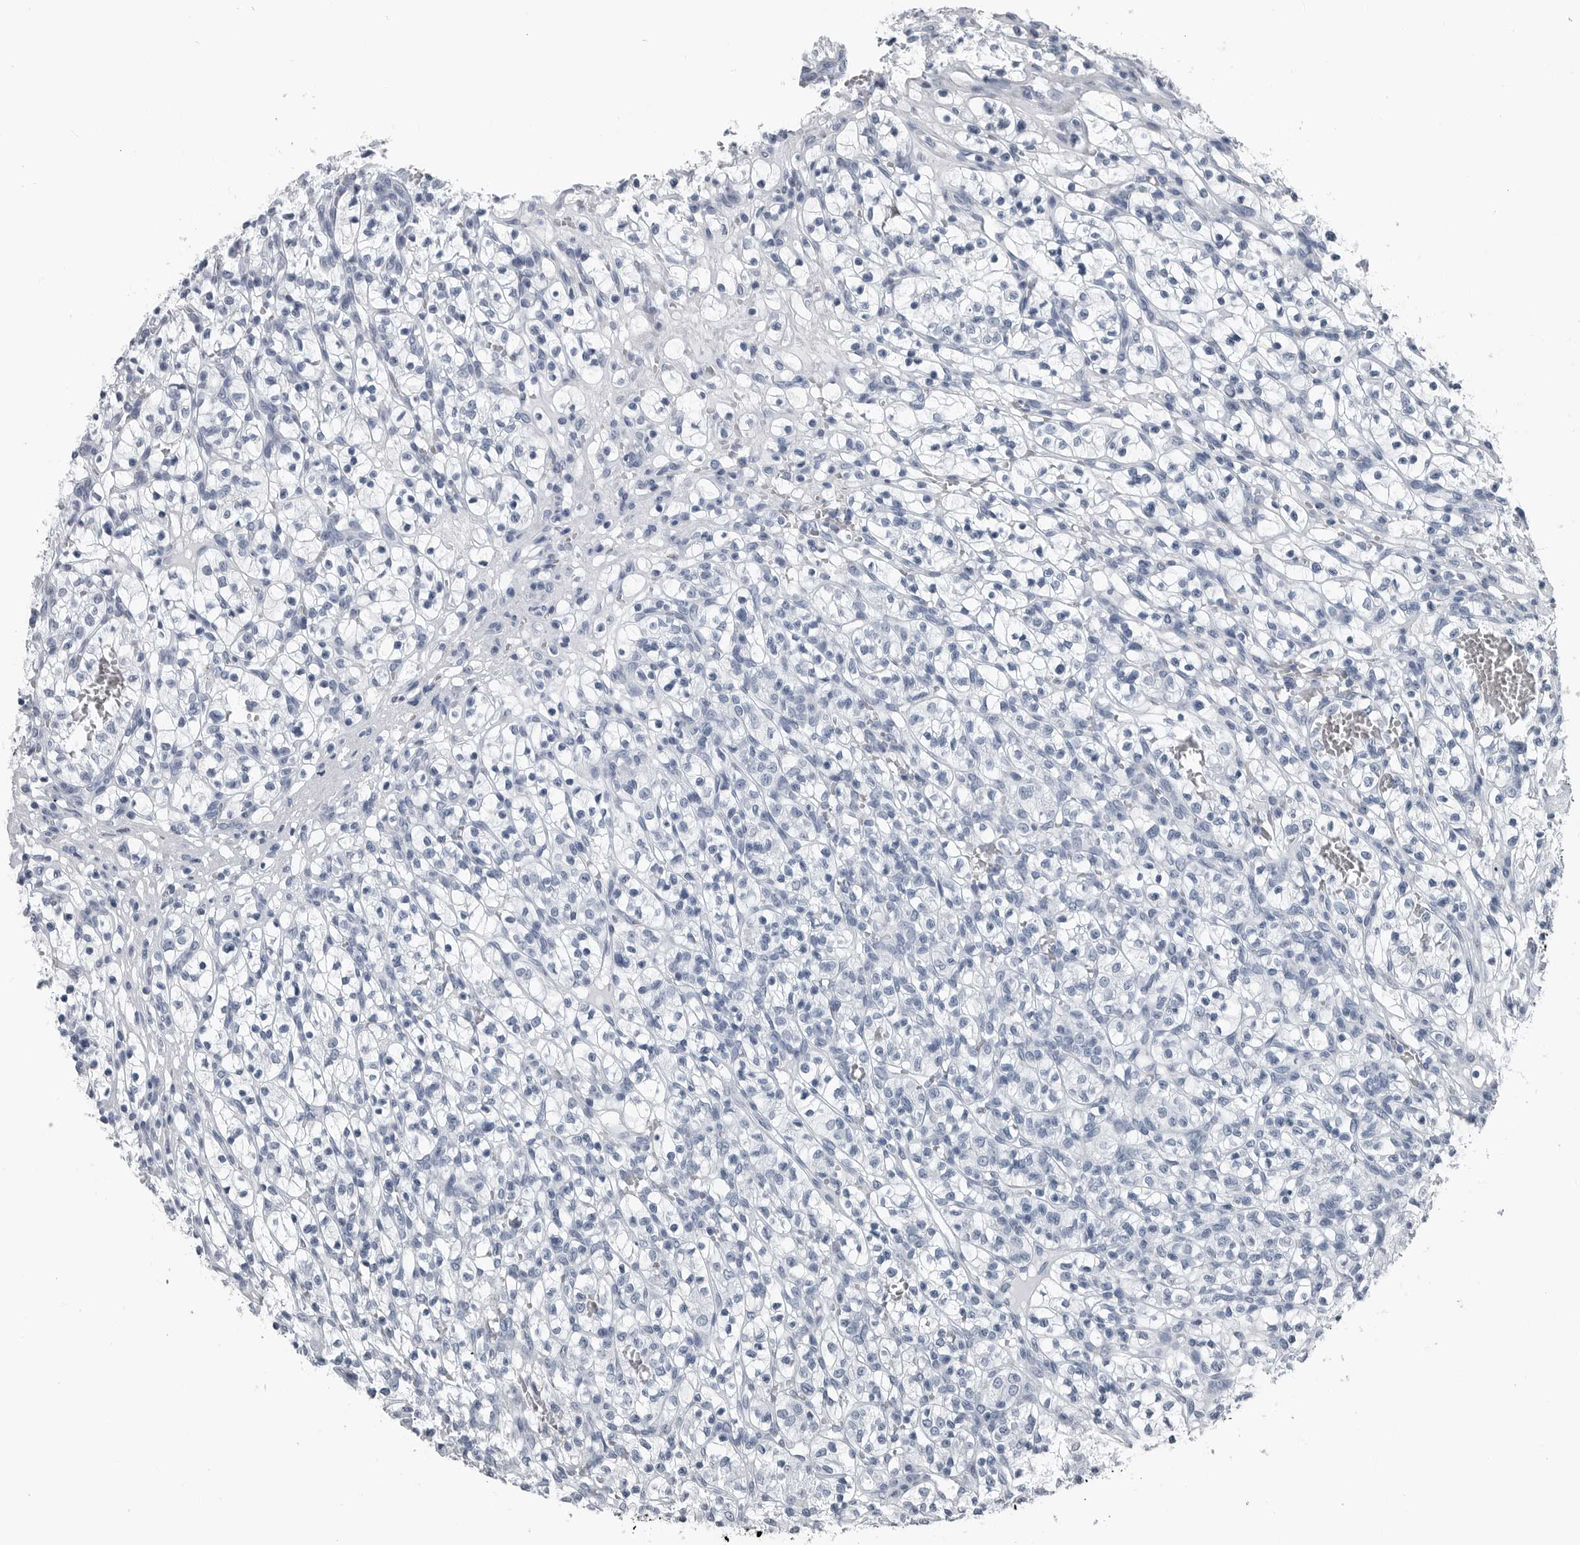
{"staining": {"intensity": "negative", "quantity": "none", "location": "none"}, "tissue": "renal cancer", "cell_type": "Tumor cells", "image_type": "cancer", "snomed": [{"axis": "morphology", "description": "Adenocarcinoma, NOS"}, {"axis": "topography", "description": "Kidney"}], "caption": "This is a image of IHC staining of adenocarcinoma (renal), which shows no staining in tumor cells. Brightfield microscopy of immunohistochemistry (IHC) stained with DAB (3,3'-diaminobenzidine) (brown) and hematoxylin (blue), captured at high magnification.", "gene": "SPINK1", "patient": {"sex": "female", "age": 57}}